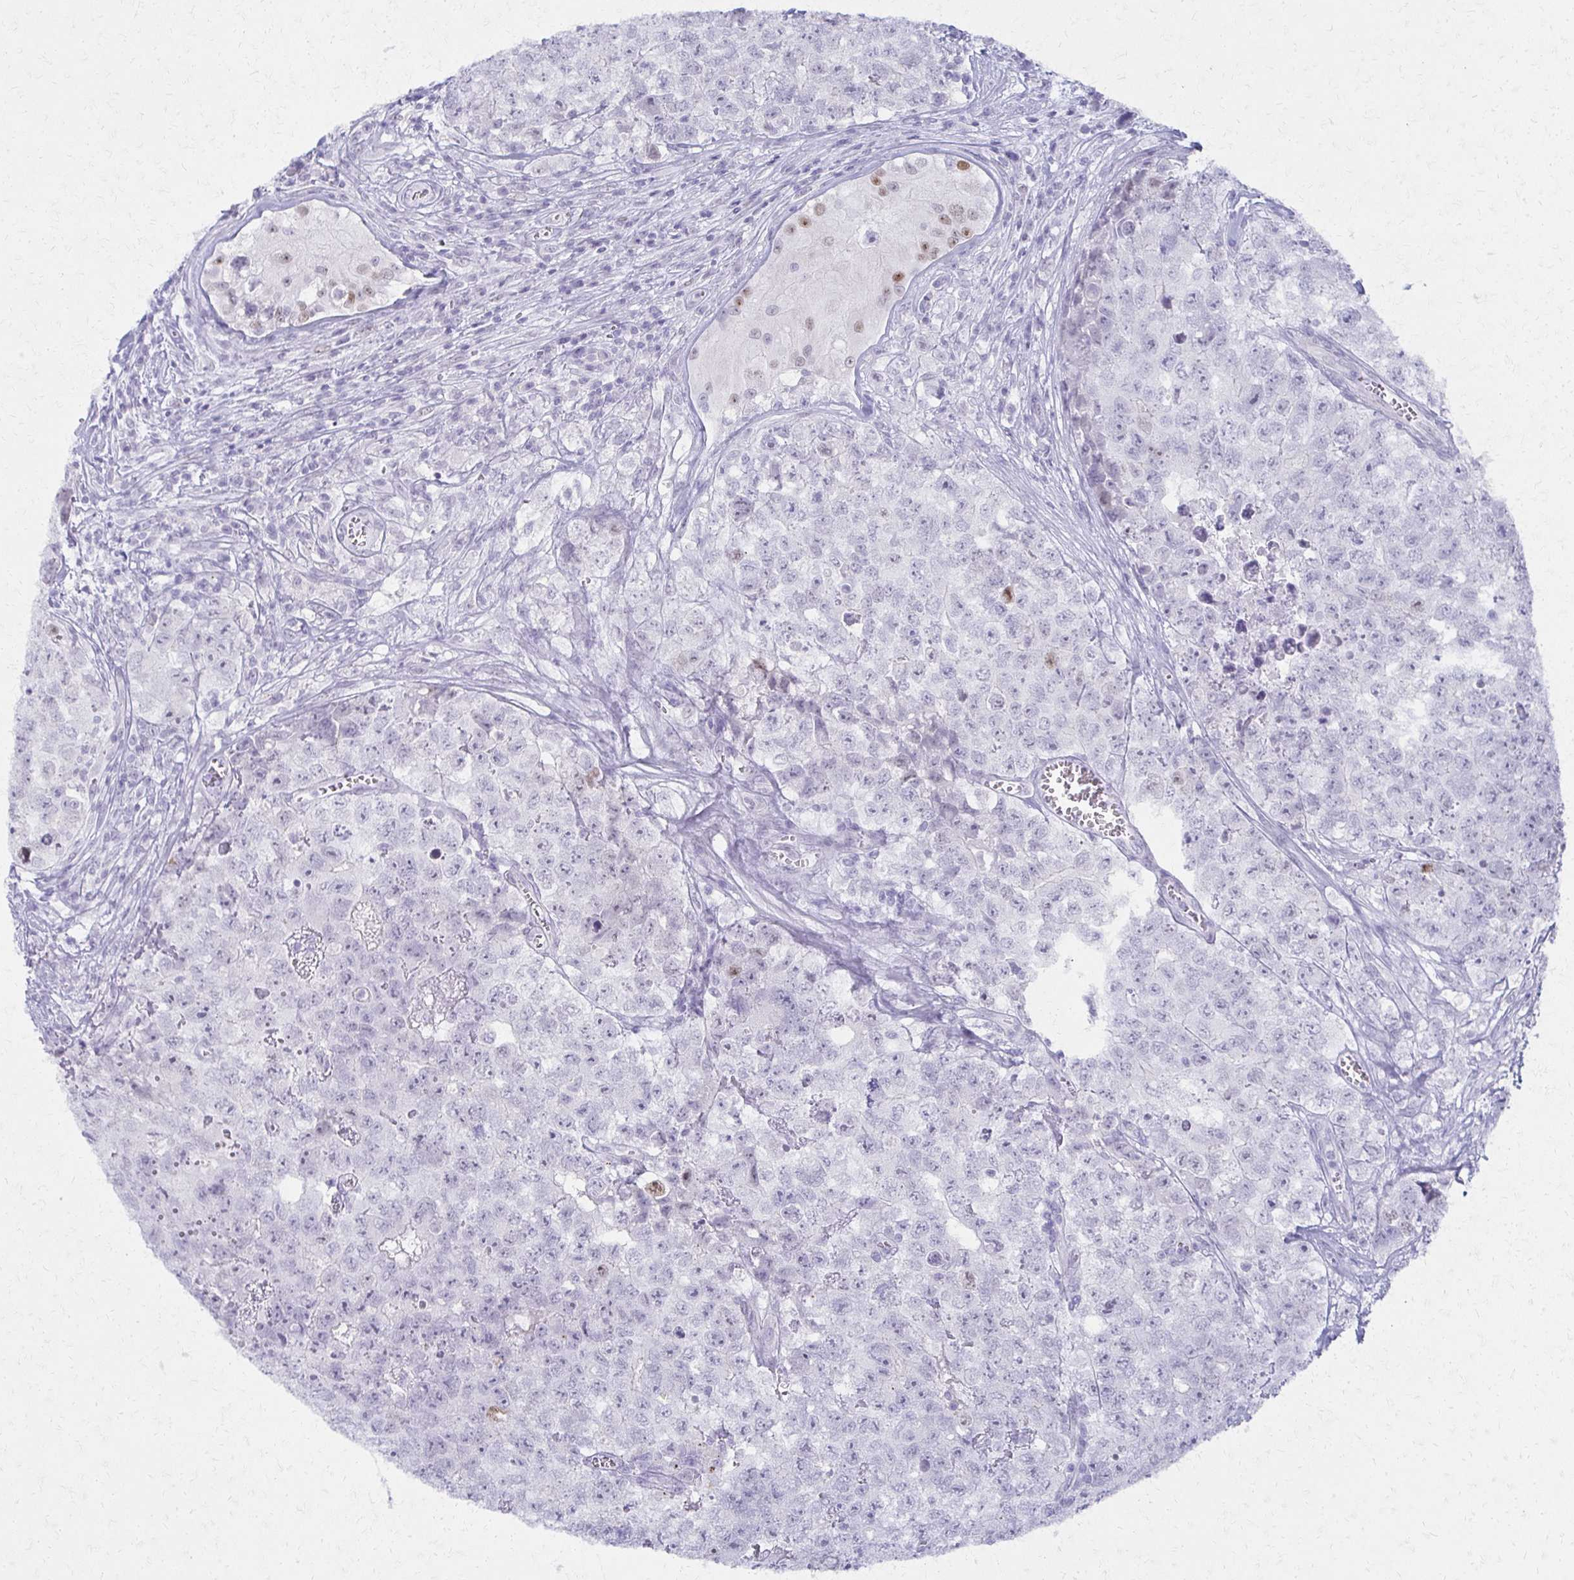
{"staining": {"intensity": "negative", "quantity": "none", "location": "none"}, "tissue": "testis cancer", "cell_type": "Tumor cells", "image_type": "cancer", "snomed": [{"axis": "morphology", "description": "Carcinoma, Embryonal, NOS"}, {"axis": "topography", "description": "Testis"}], "caption": "There is no significant staining in tumor cells of testis embryonal carcinoma. The staining was performed using DAB (3,3'-diaminobenzidine) to visualize the protein expression in brown, while the nuclei were stained in blue with hematoxylin (Magnification: 20x).", "gene": "MORC4", "patient": {"sex": "male", "age": 18}}